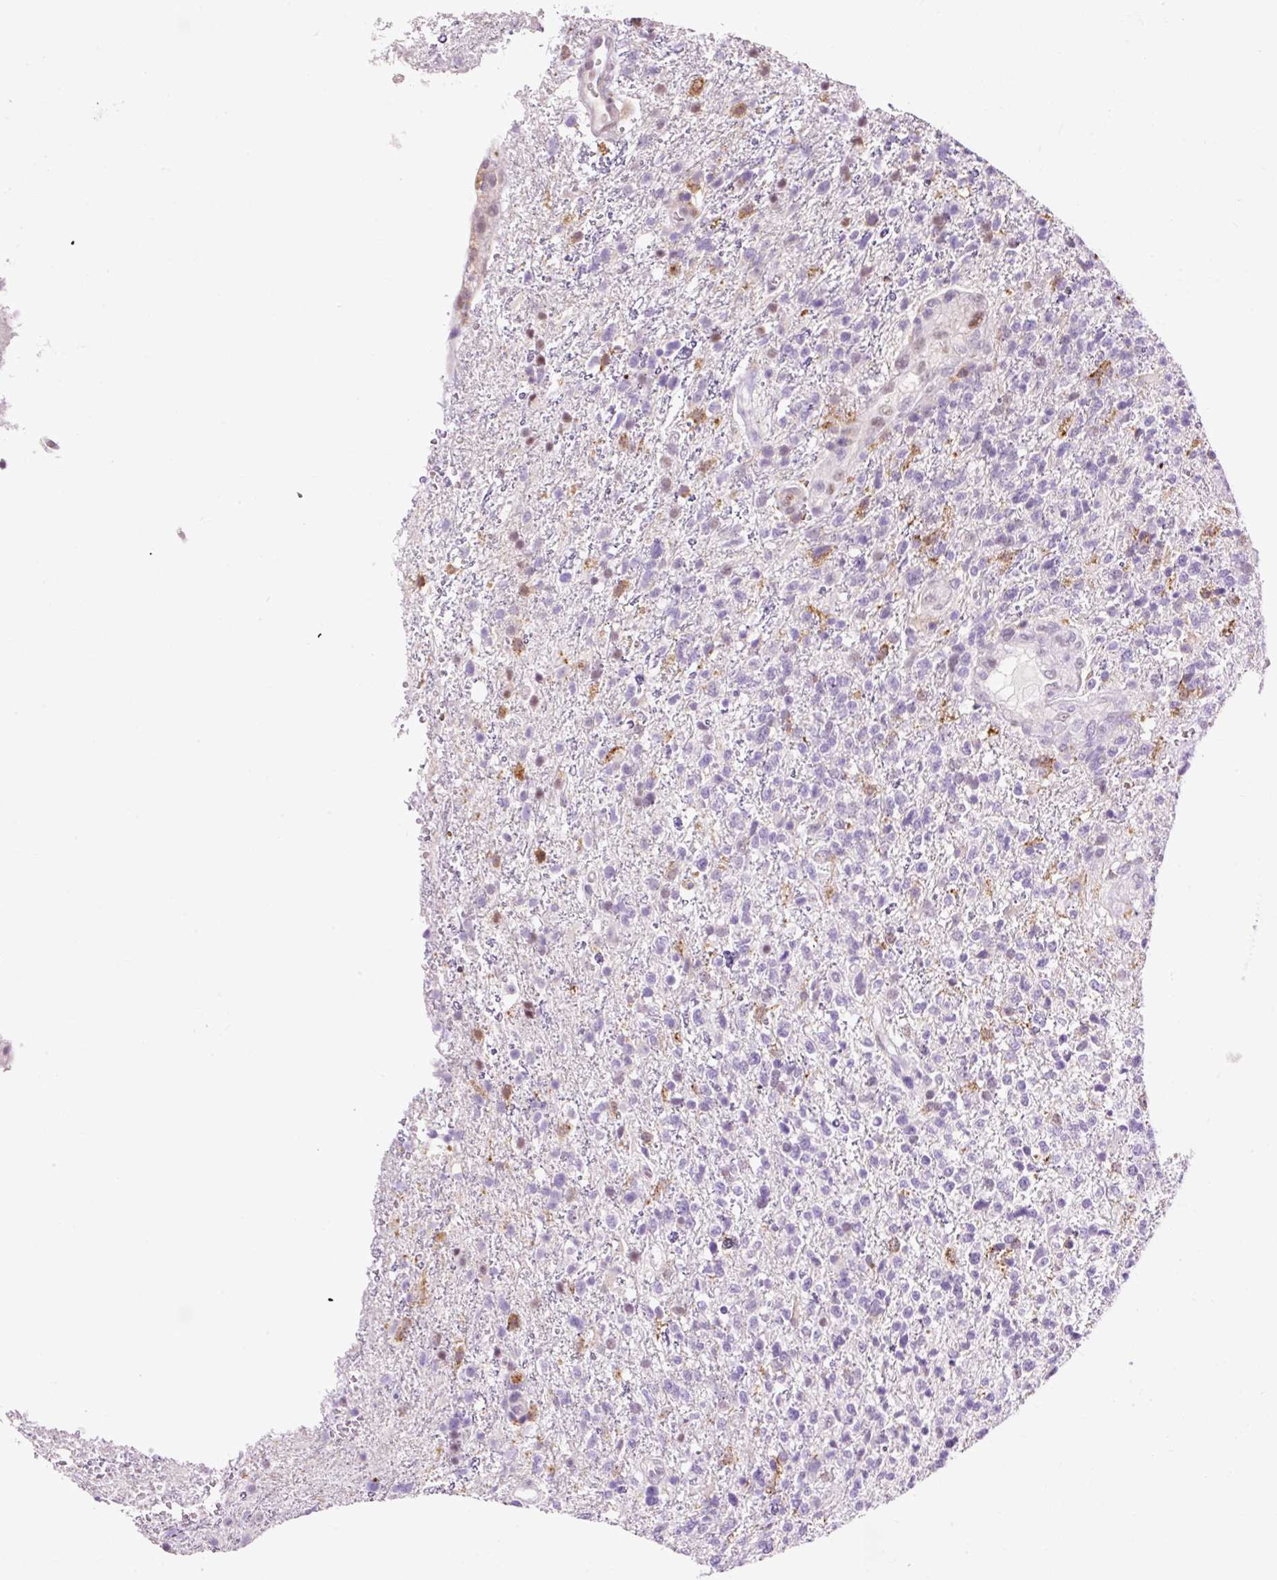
{"staining": {"intensity": "negative", "quantity": "none", "location": "none"}, "tissue": "glioma", "cell_type": "Tumor cells", "image_type": "cancer", "snomed": [{"axis": "morphology", "description": "Glioma, malignant, High grade"}, {"axis": "topography", "description": "Brain"}], "caption": "DAB immunohistochemical staining of human glioma exhibits no significant staining in tumor cells.", "gene": "LY86", "patient": {"sex": "male", "age": 56}}